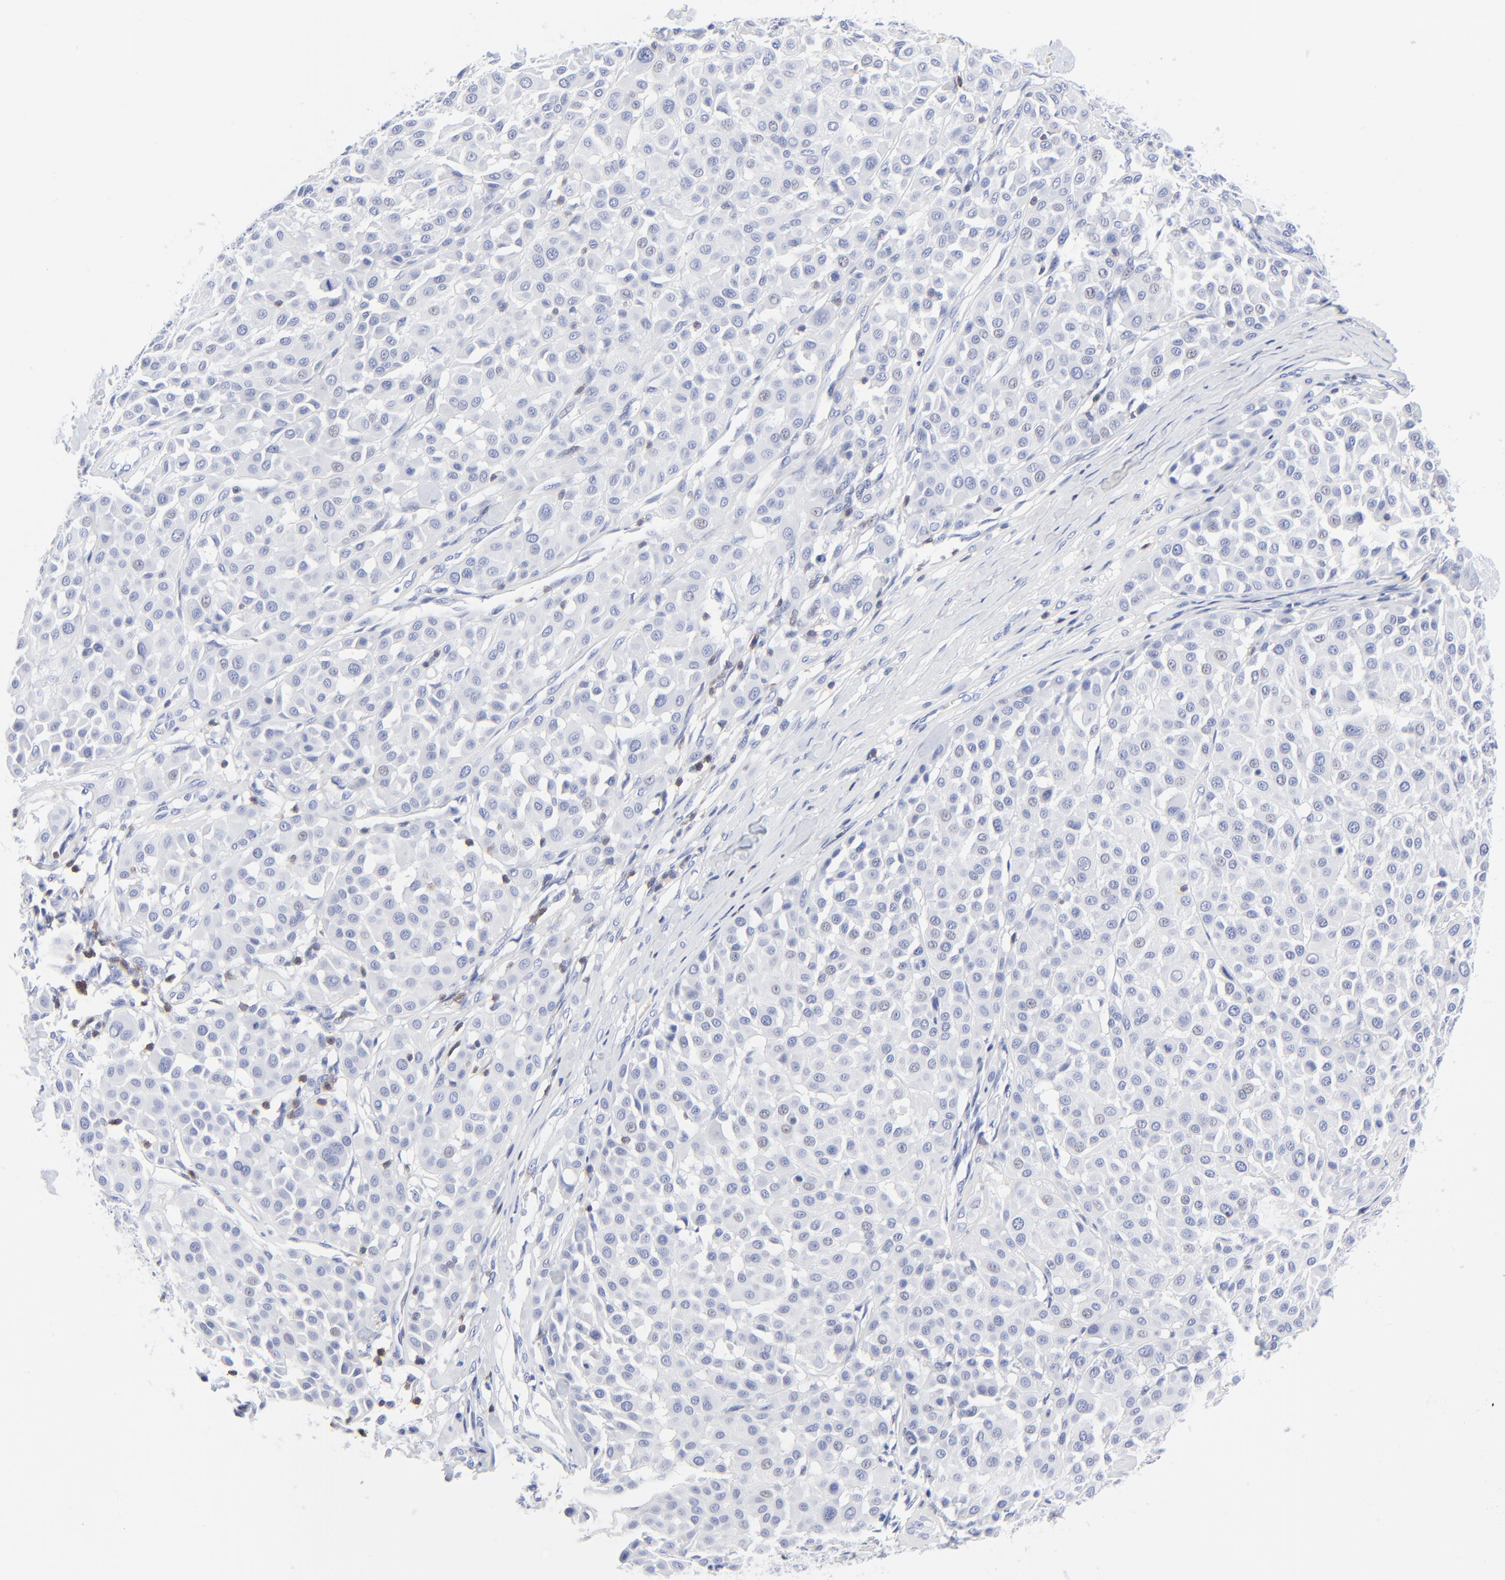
{"staining": {"intensity": "negative", "quantity": "none", "location": "none"}, "tissue": "melanoma", "cell_type": "Tumor cells", "image_type": "cancer", "snomed": [{"axis": "morphology", "description": "Malignant melanoma, Metastatic site"}, {"axis": "topography", "description": "Soft tissue"}], "caption": "This is a image of immunohistochemistry staining of melanoma, which shows no positivity in tumor cells.", "gene": "LCK", "patient": {"sex": "male", "age": 41}}